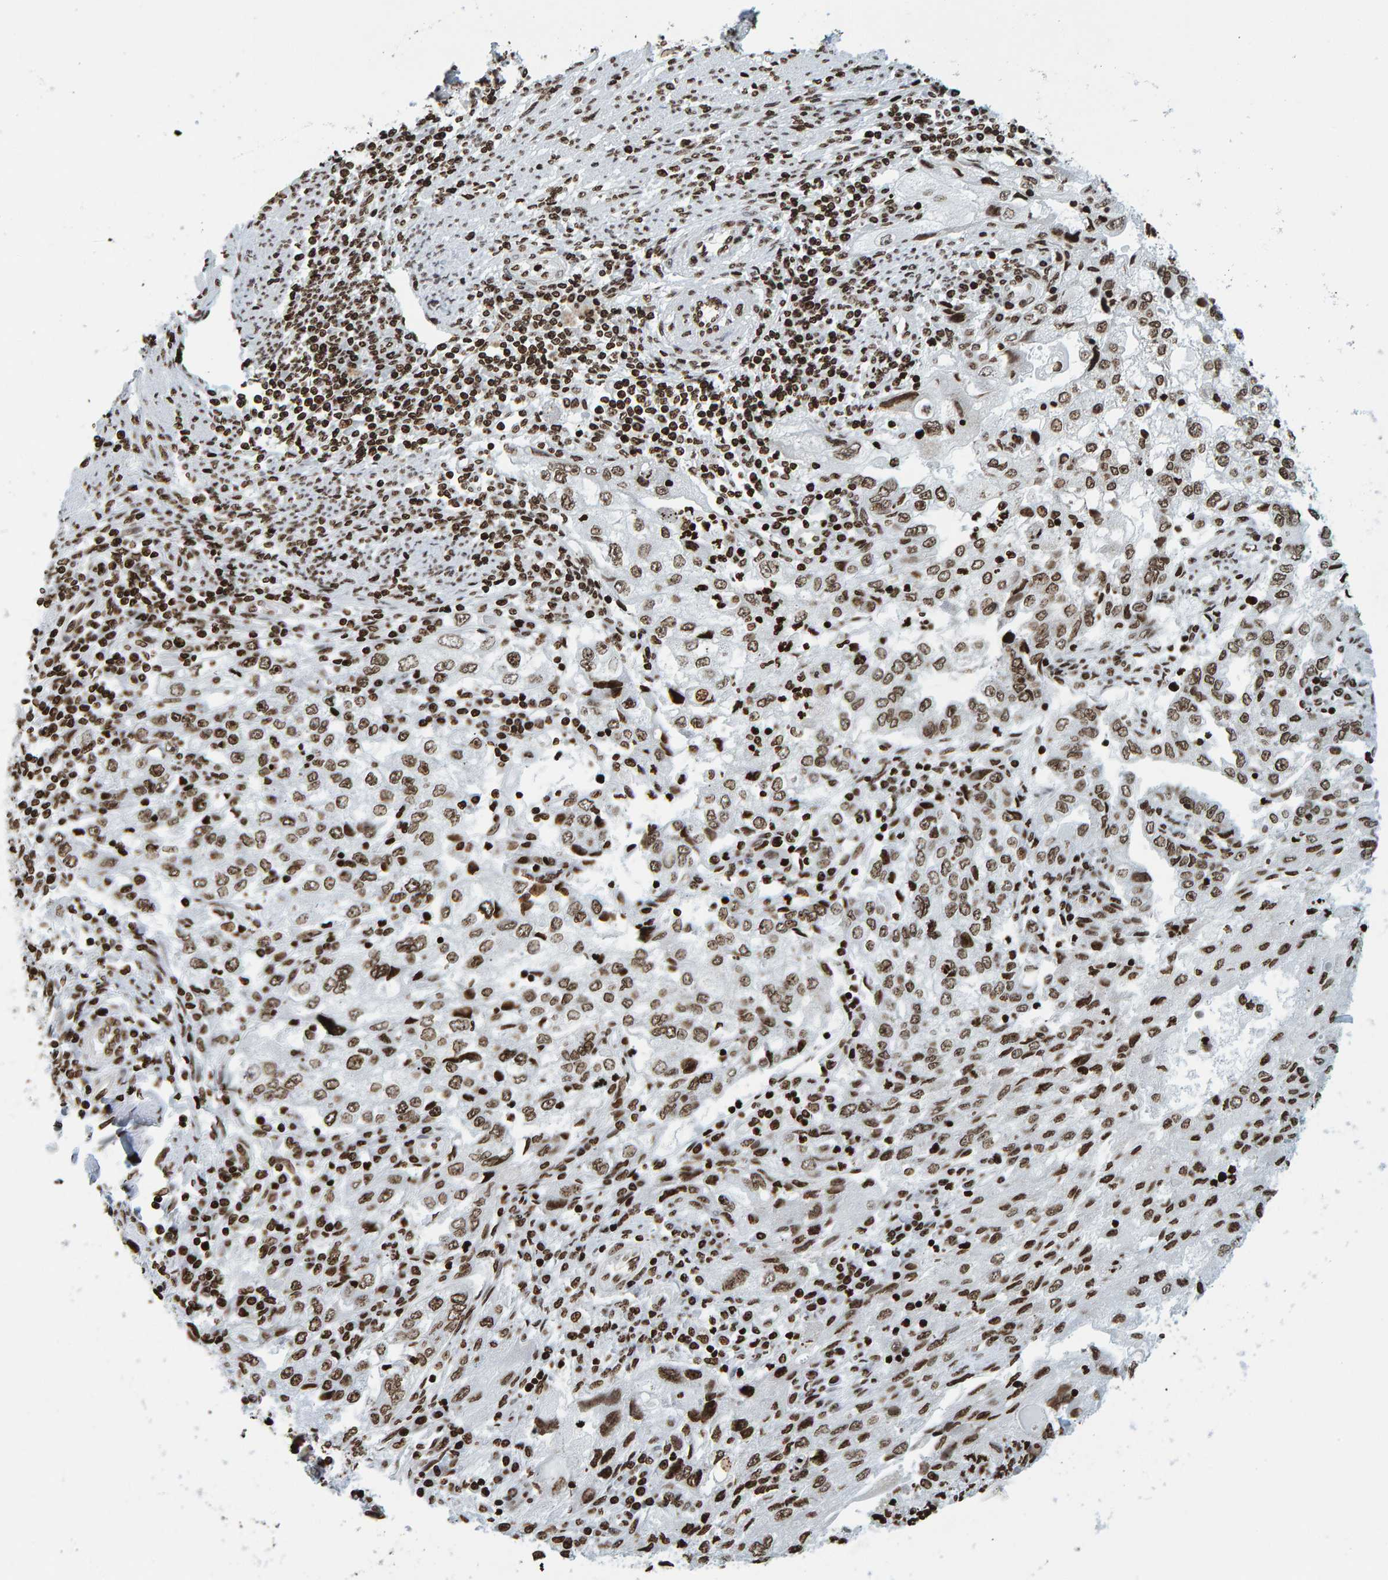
{"staining": {"intensity": "strong", "quantity": ">75%", "location": "nuclear"}, "tissue": "endometrial cancer", "cell_type": "Tumor cells", "image_type": "cancer", "snomed": [{"axis": "morphology", "description": "Adenocarcinoma, NOS"}, {"axis": "topography", "description": "Endometrium"}], "caption": "Endometrial cancer (adenocarcinoma) stained with DAB immunohistochemistry displays high levels of strong nuclear staining in approximately >75% of tumor cells. (DAB IHC, brown staining for protein, blue staining for nuclei).", "gene": "BRF2", "patient": {"sex": "female", "age": 49}}